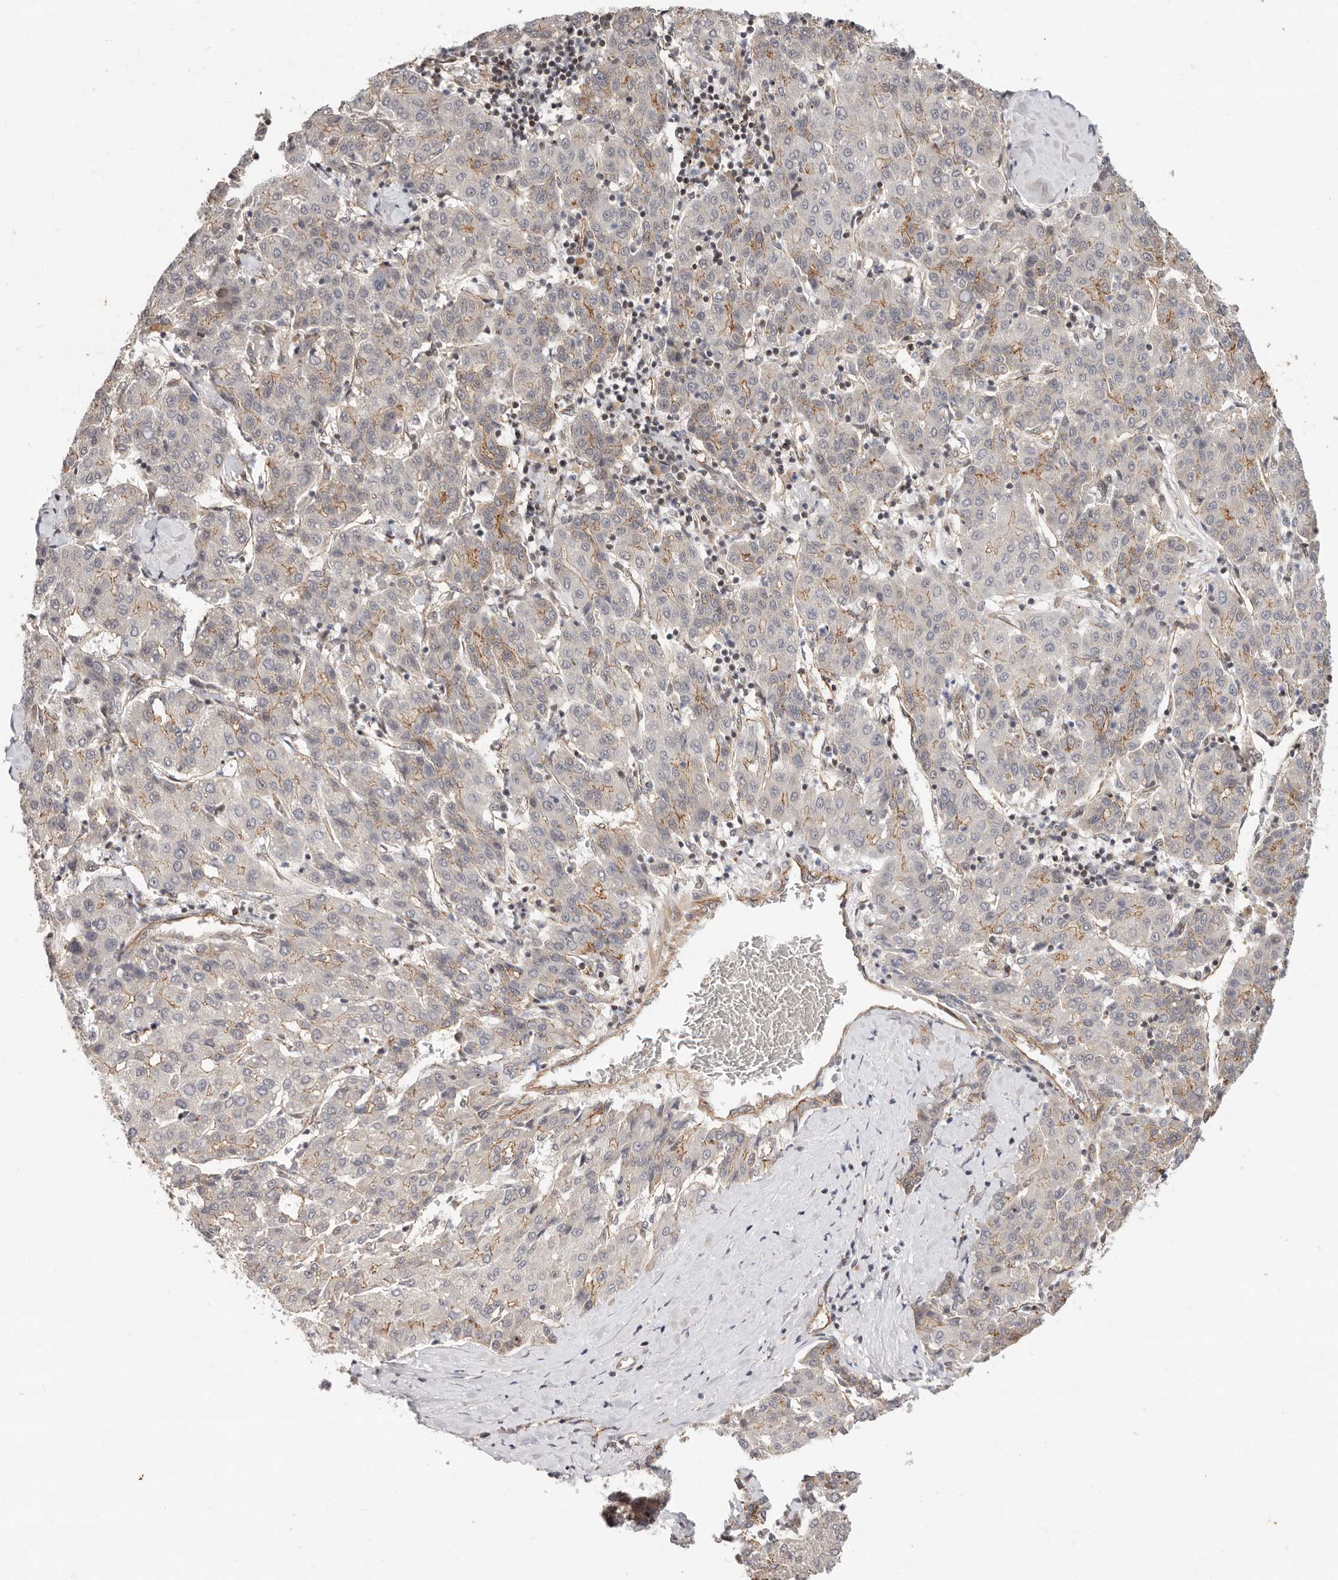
{"staining": {"intensity": "moderate", "quantity": "<25%", "location": "cytoplasmic/membranous"}, "tissue": "liver cancer", "cell_type": "Tumor cells", "image_type": "cancer", "snomed": [{"axis": "morphology", "description": "Carcinoma, Hepatocellular, NOS"}, {"axis": "topography", "description": "Liver"}], "caption": "The photomicrograph displays immunohistochemical staining of liver cancer (hepatocellular carcinoma). There is moderate cytoplasmic/membranous positivity is identified in approximately <25% of tumor cells.", "gene": "USP49", "patient": {"sex": "male", "age": 65}}